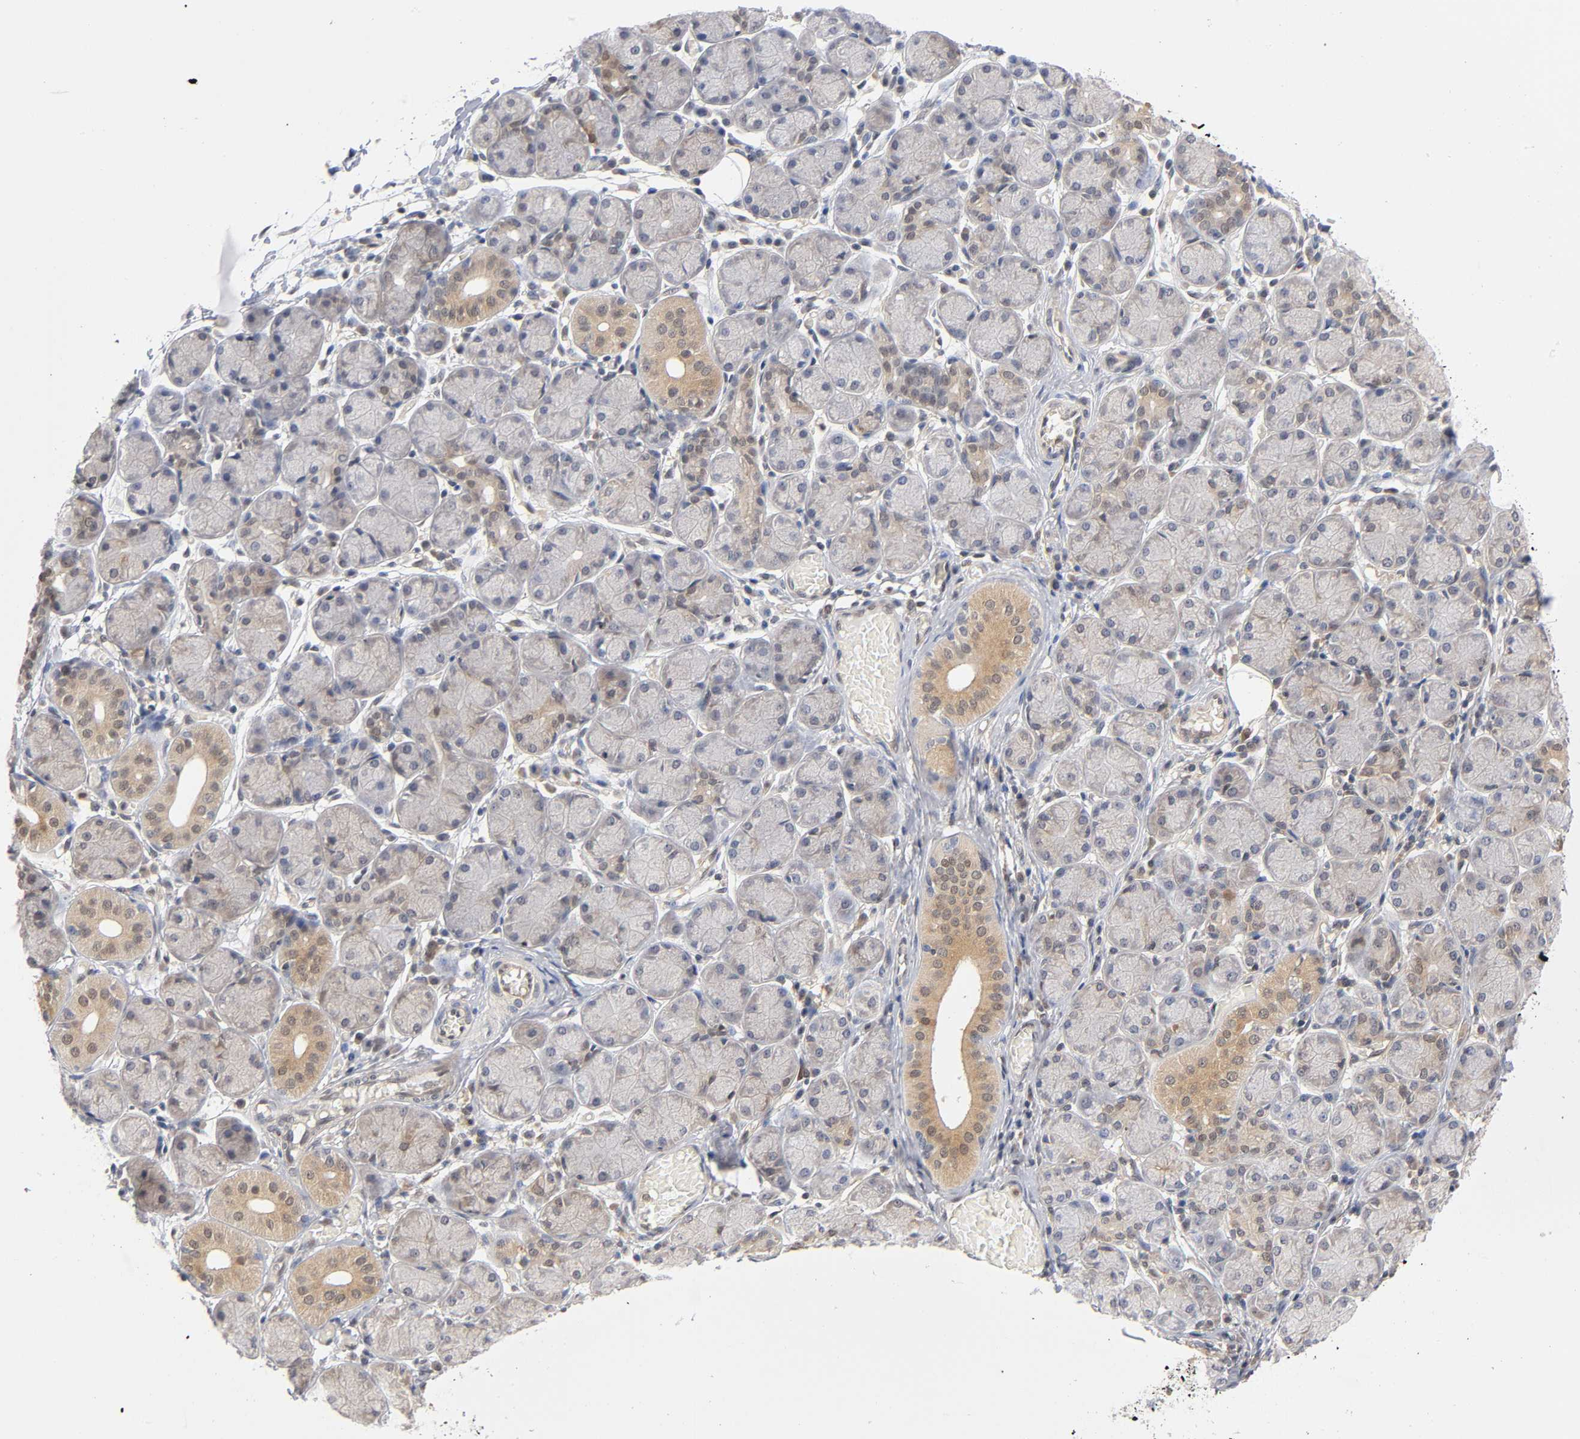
{"staining": {"intensity": "moderate", "quantity": "<25%", "location": "cytoplasmic/membranous"}, "tissue": "salivary gland", "cell_type": "Glandular cells", "image_type": "normal", "snomed": [{"axis": "morphology", "description": "Normal tissue, NOS"}, {"axis": "topography", "description": "Salivary gland"}], "caption": "A low amount of moderate cytoplasmic/membranous expression is appreciated in about <25% of glandular cells in normal salivary gland.", "gene": "DFFB", "patient": {"sex": "female", "age": 24}}